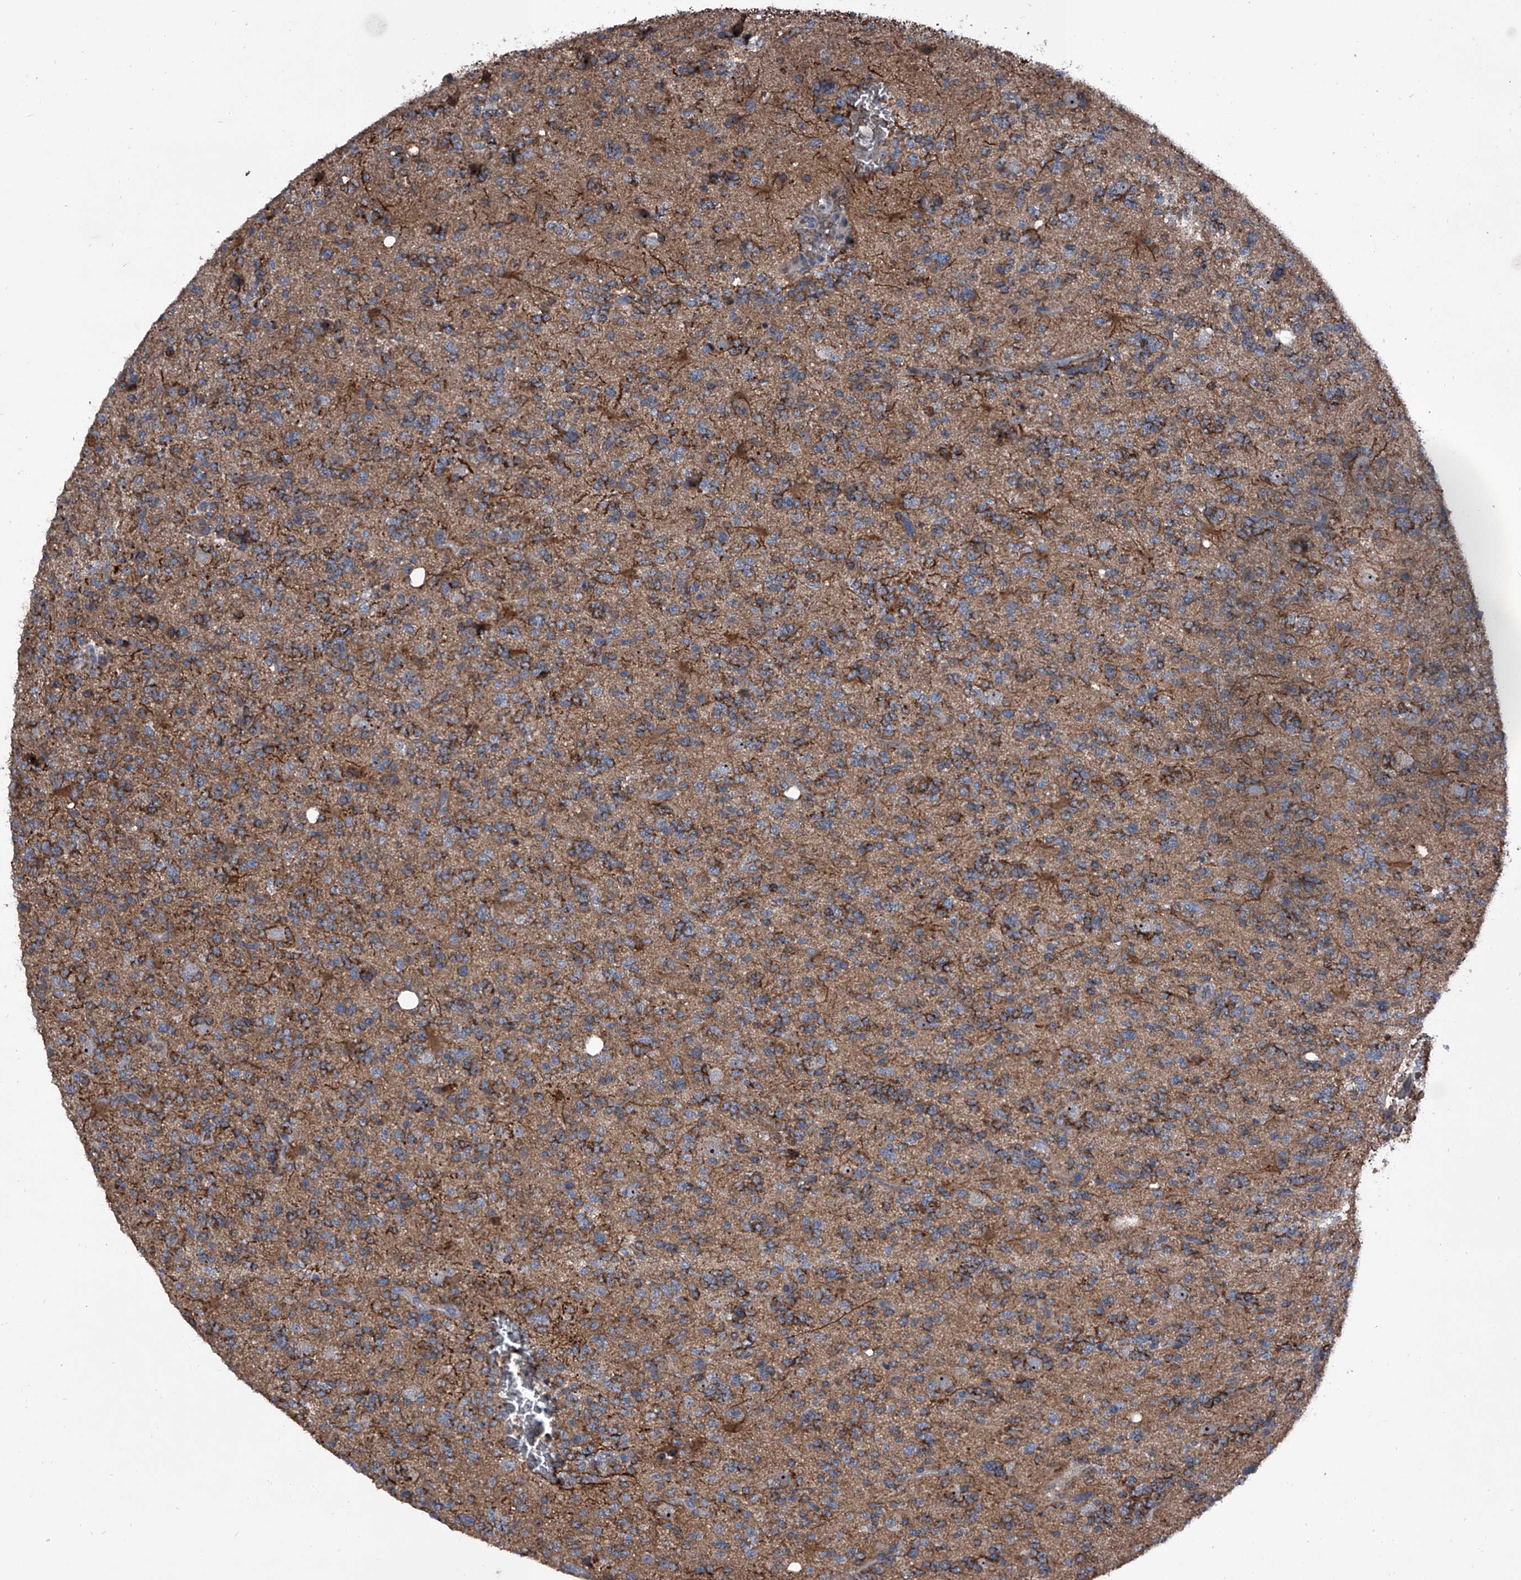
{"staining": {"intensity": "moderate", "quantity": ">75%", "location": "cytoplasmic/membranous"}, "tissue": "glioma", "cell_type": "Tumor cells", "image_type": "cancer", "snomed": [{"axis": "morphology", "description": "Glioma, malignant, High grade"}, {"axis": "topography", "description": "Brain"}], "caption": "Tumor cells display medium levels of moderate cytoplasmic/membranous expression in about >75% of cells in human glioma.", "gene": "CEP85L", "patient": {"sex": "female", "age": 62}}